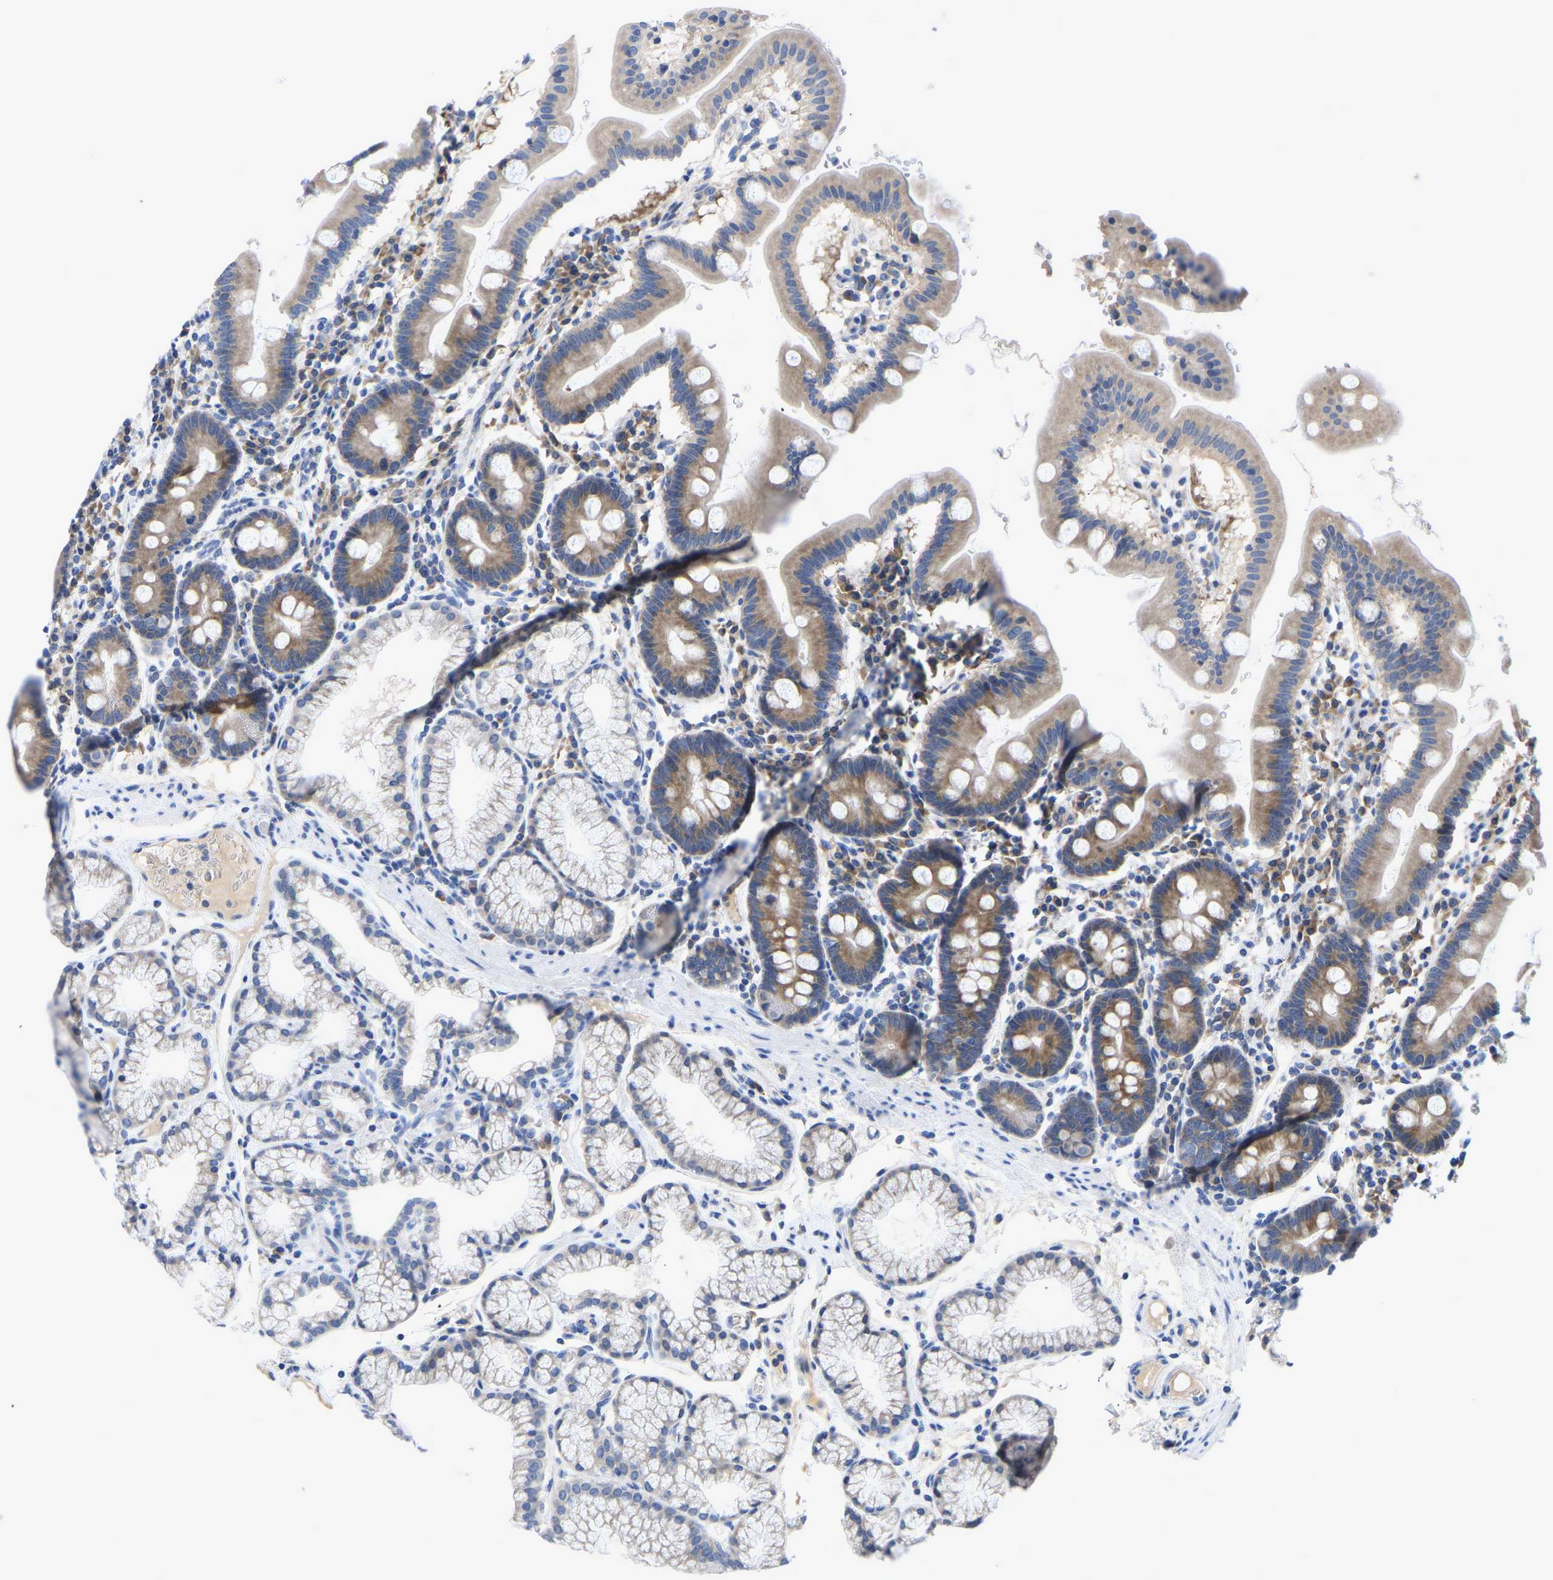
{"staining": {"intensity": "moderate", "quantity": "<25%", "location": "cytoplasmic/membranous"}, "tissue": "duodenum", "cell_type": "Glandular cells", "image_type": "normal", "snomed": [{"axis": "morphology", "description": "Normal tissue, NOS"}, {"axis": "topography", "description": "Duodenum"}], "caption": "Immunohistochemistry histopathology image of benign duodenum: duodenum stained using immunohistochemistry displays low levels of moderate protein expression localized specifically in the cytoplasmic/membranous of glandular cells, appearing as a cytoplasmic/membranous brown color.", "gene": "ABCA10", "patient": {"sex": "male", "age": 50}}